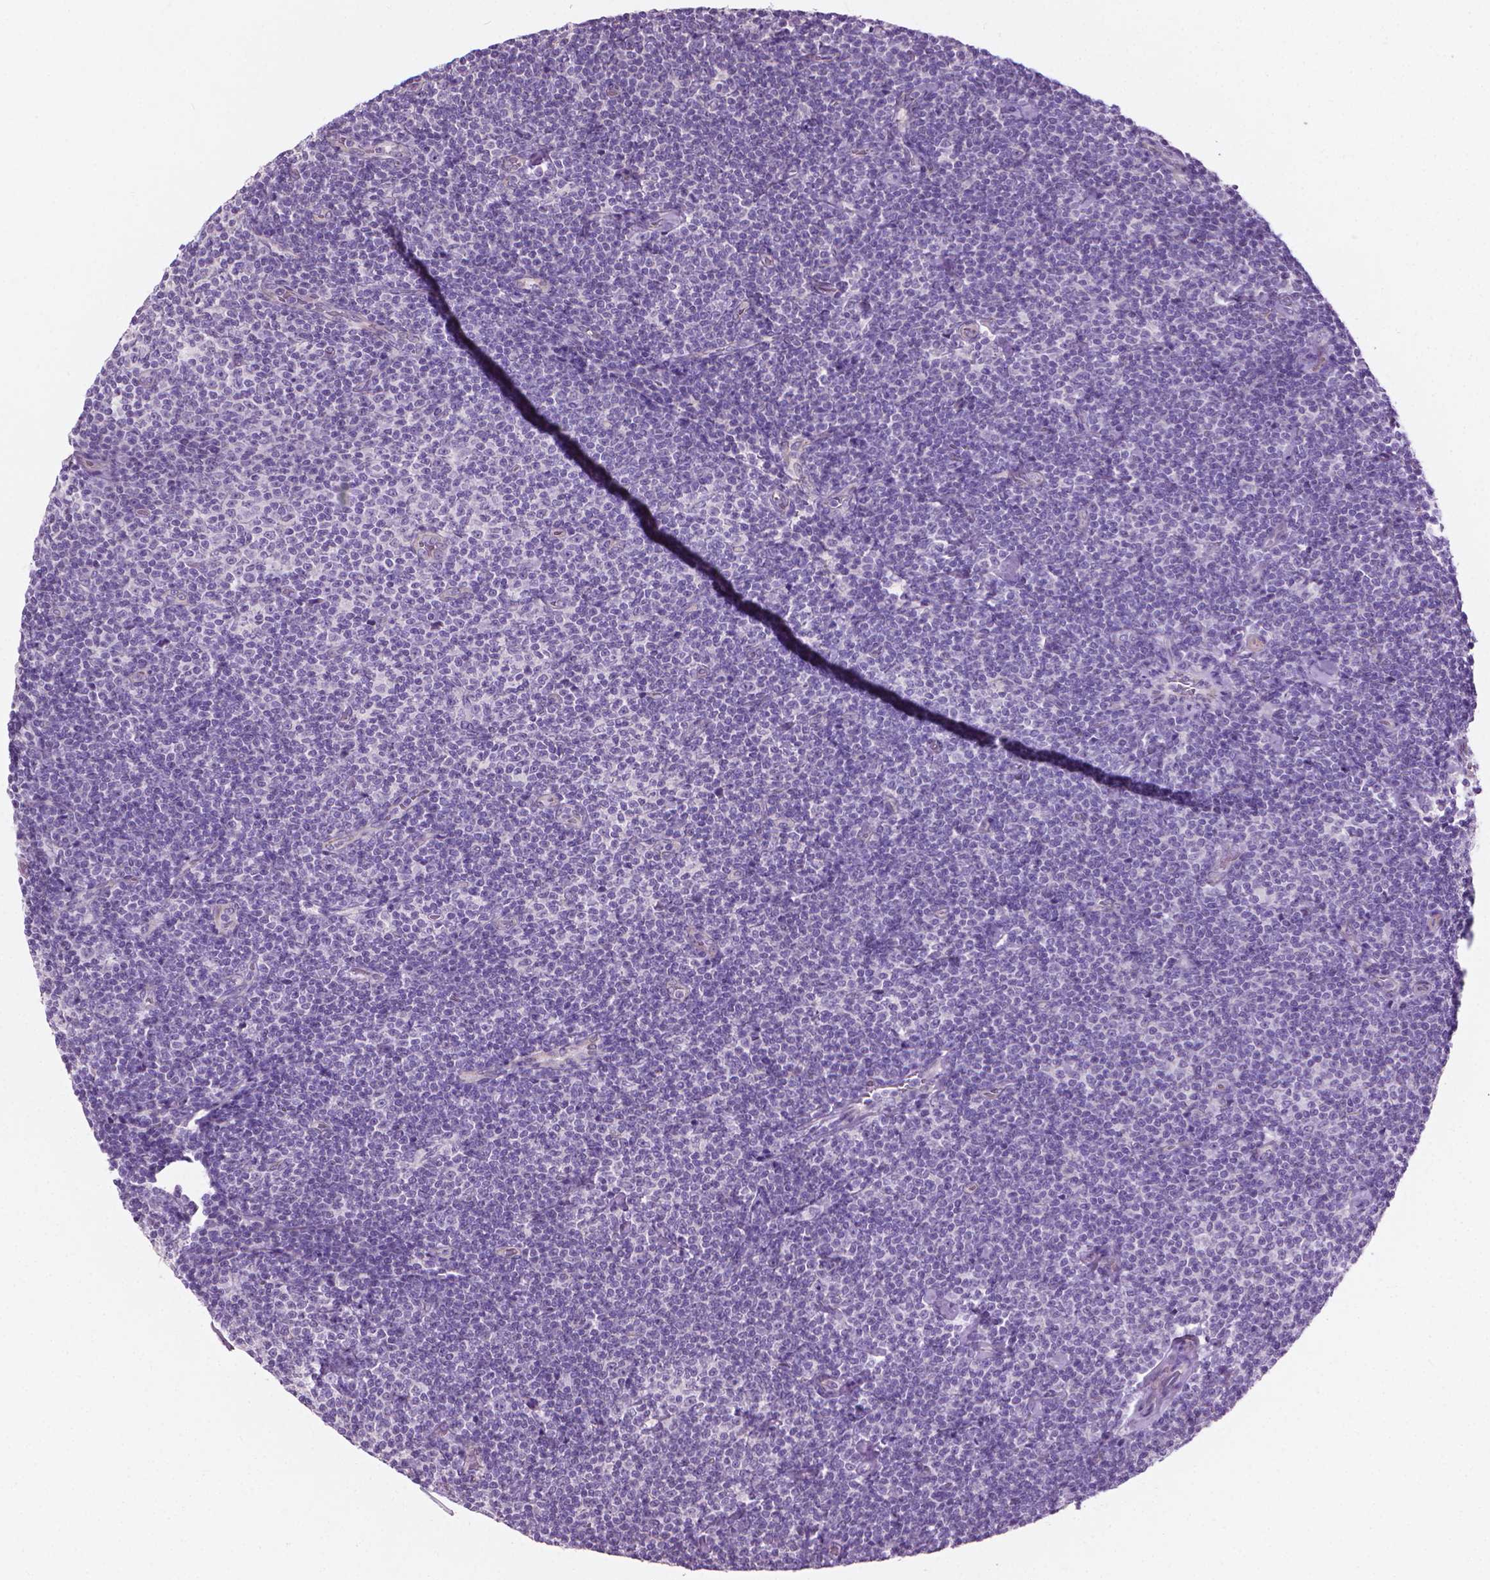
{"staining": {"intensity": "negative", "quantity": "none", "location": "none"}, "tissue": "lymphoma", "cell_type": "Tumor cells", "image_type": "cancer", "snomed": [{"axis": "morphology", "description": "Malignant lymphoma, non-Hodgkin's type, Low grade"}, {"axis": "topography", "description": "Lymph node"}], "caption": "High magnification brightfield microscopy of malignant lymphoma, non-Hodgkin's type (low-grade) stained with DAB (3,3'-diaminobenzidine) (brown) and counterstained with hematoxylin (blue): tumor cells show no significant expression.", "gene": "KRT73", "patient": {"sex": "male", "age": 81}}